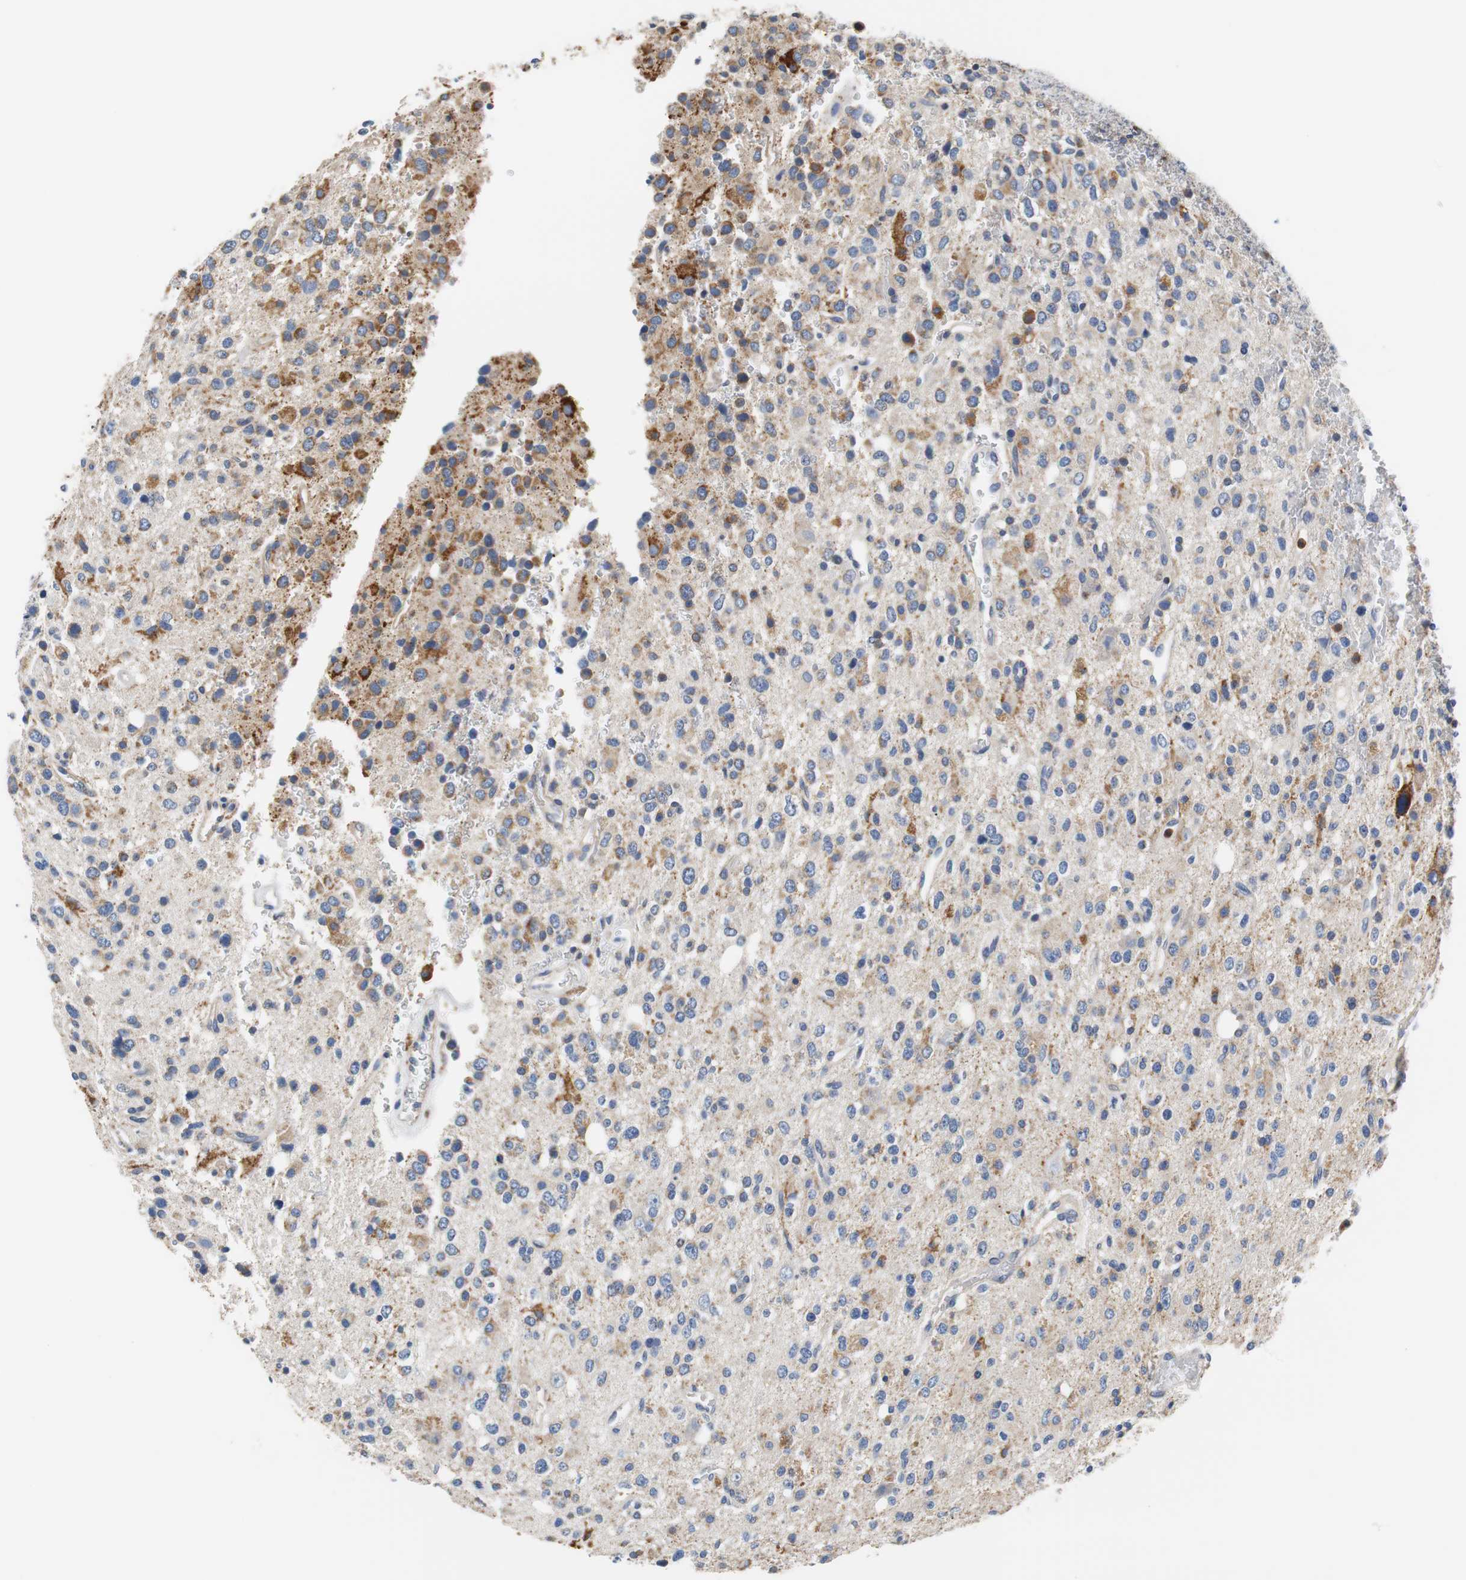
{"staining": {"intensity": "moderate", "quantity": "25%-75%", "location": "cytoplasmic/membranous"}, "tissue": "glioma", "cell_type": "Tumor cells", "image_type": "cancer", "snomed": [{"axis": "morphology", "description": "Glioma, malignant, High grade"}, {"axis": "topography", "description": "Brain"}], "caption": "Human glioma stained for a protein (brown) reveals moderate cytoplasmic/membranous positive expression in approximately 25%-75% of tumor cells.", "gene": "VAMP8", "patient": {"sex": "male", "age": 47}}